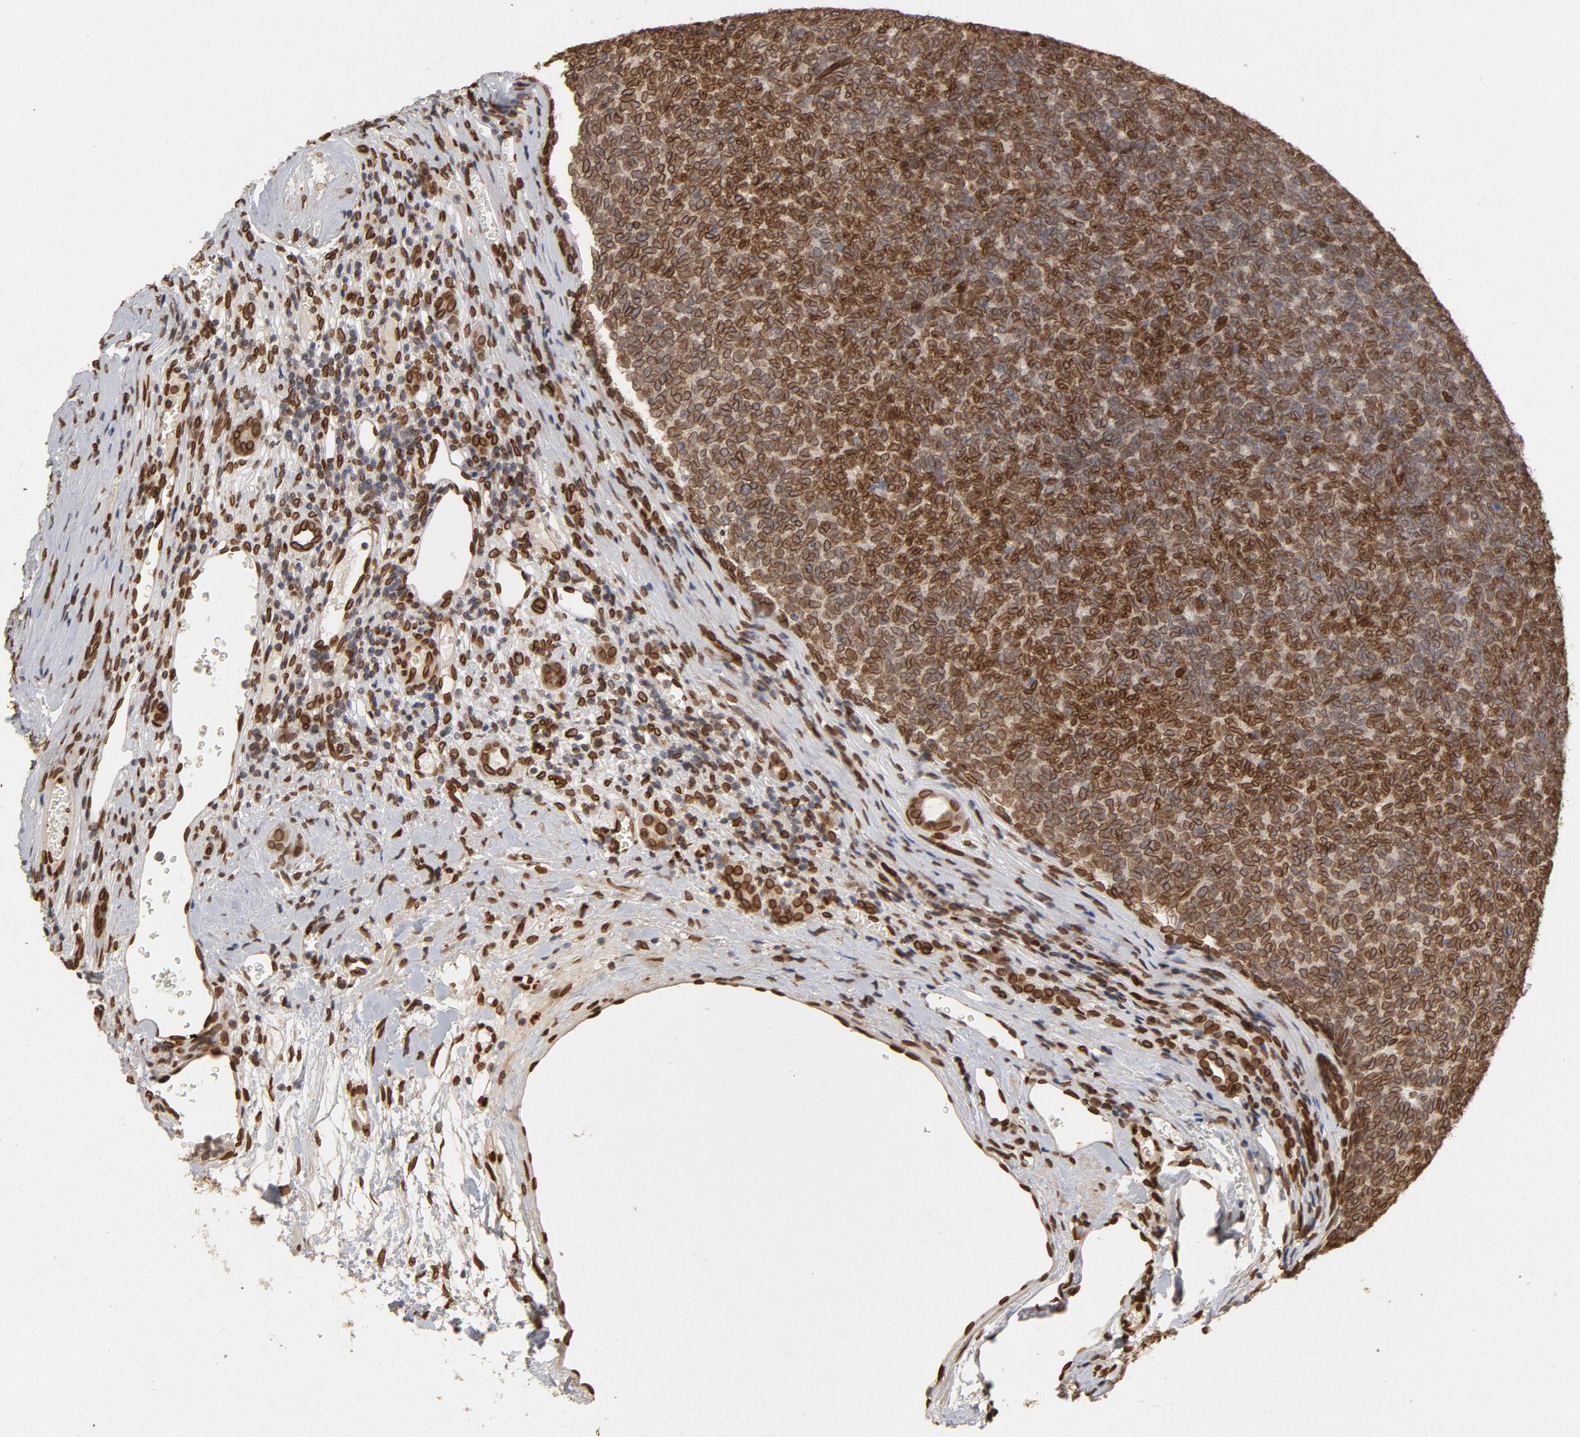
{"staining": {"intensity": "strong", "quantity": ">75%", "location": "cytoplasmic/membranous,nuclear"}, "tissue": "renal cancer", "cell_type": "Tumor cells", "image_type": "cancer", "snomed": [{"axis": "morphology", "description": "Neoplasm, malignant, NOS"}, {"axis": "topography", "description": "Kidney"}], "caption": "This histopathology image exhibits neoplasm (malignant) (renal) stained with IHC to label a protein in brown. The cytoplasmic/membranous and nuclear of tumor cells show strong positivity for the protein. Nuclei are counter-stained blue.", "gene": "LMNA", "patient": {"sex": "male", "age": 28}}